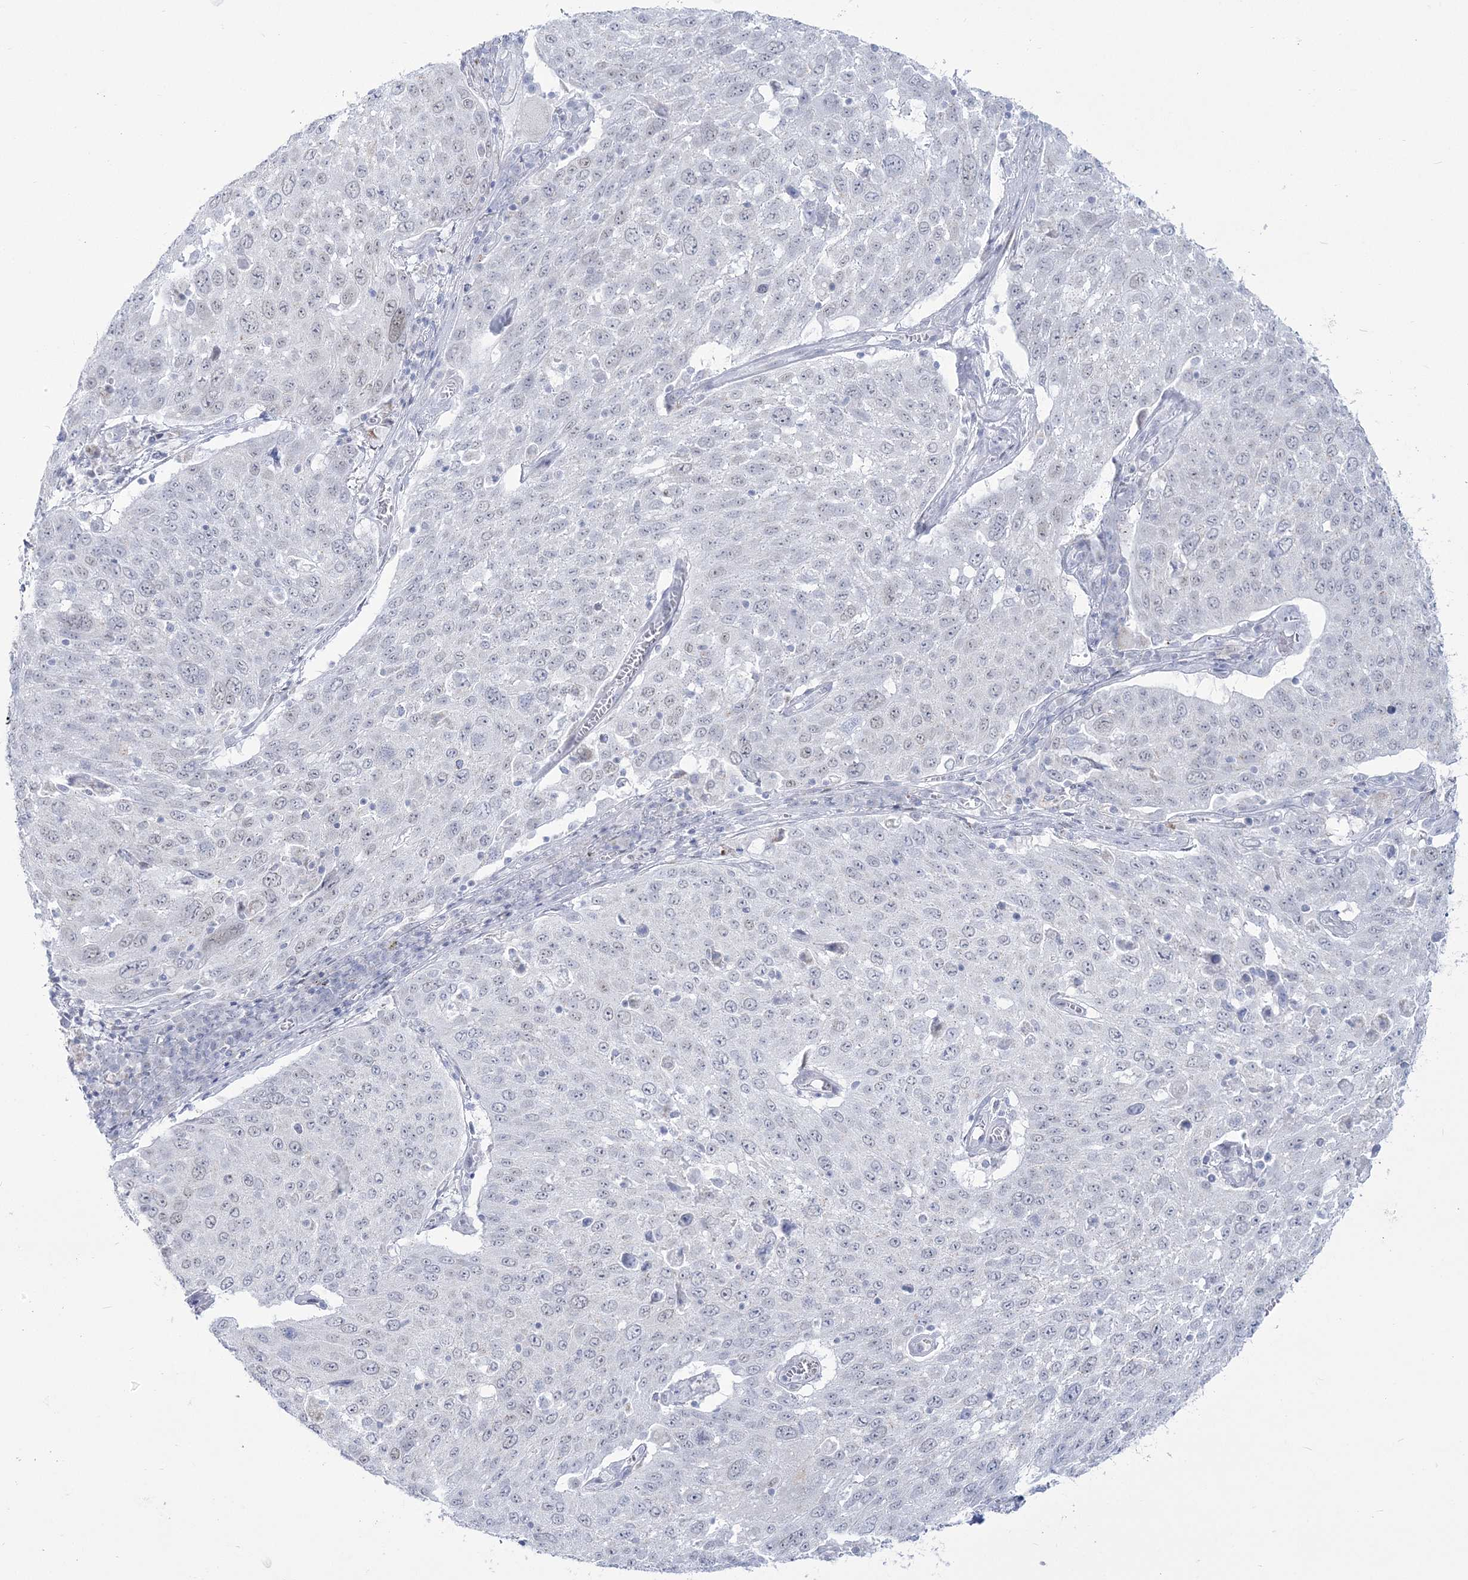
{"staining": {"intensity": "negative", "quantity": "none", "location": "none"}, "tissue": "lung cancer", "cell_type": "Tumor cells", "image_type": "cancer", "snomed": [{"axis": "morphology", "description": "Squamous cell carcinoma, NOS"}, {"axis": "topography", "description": "Lung"}], "caption": "A high-resolution image shows IHC staining of squamous cell carcinoma (lung), which exhibits no significant expression in tumor cells. The staining was performed using DAB to visualize the protein expression in brown, while the nuclei were stained in blue with hematoxylin (Magnification: 20x).", "gene": "ZNF843", "patient": {"sex": "male", "age": 65}}